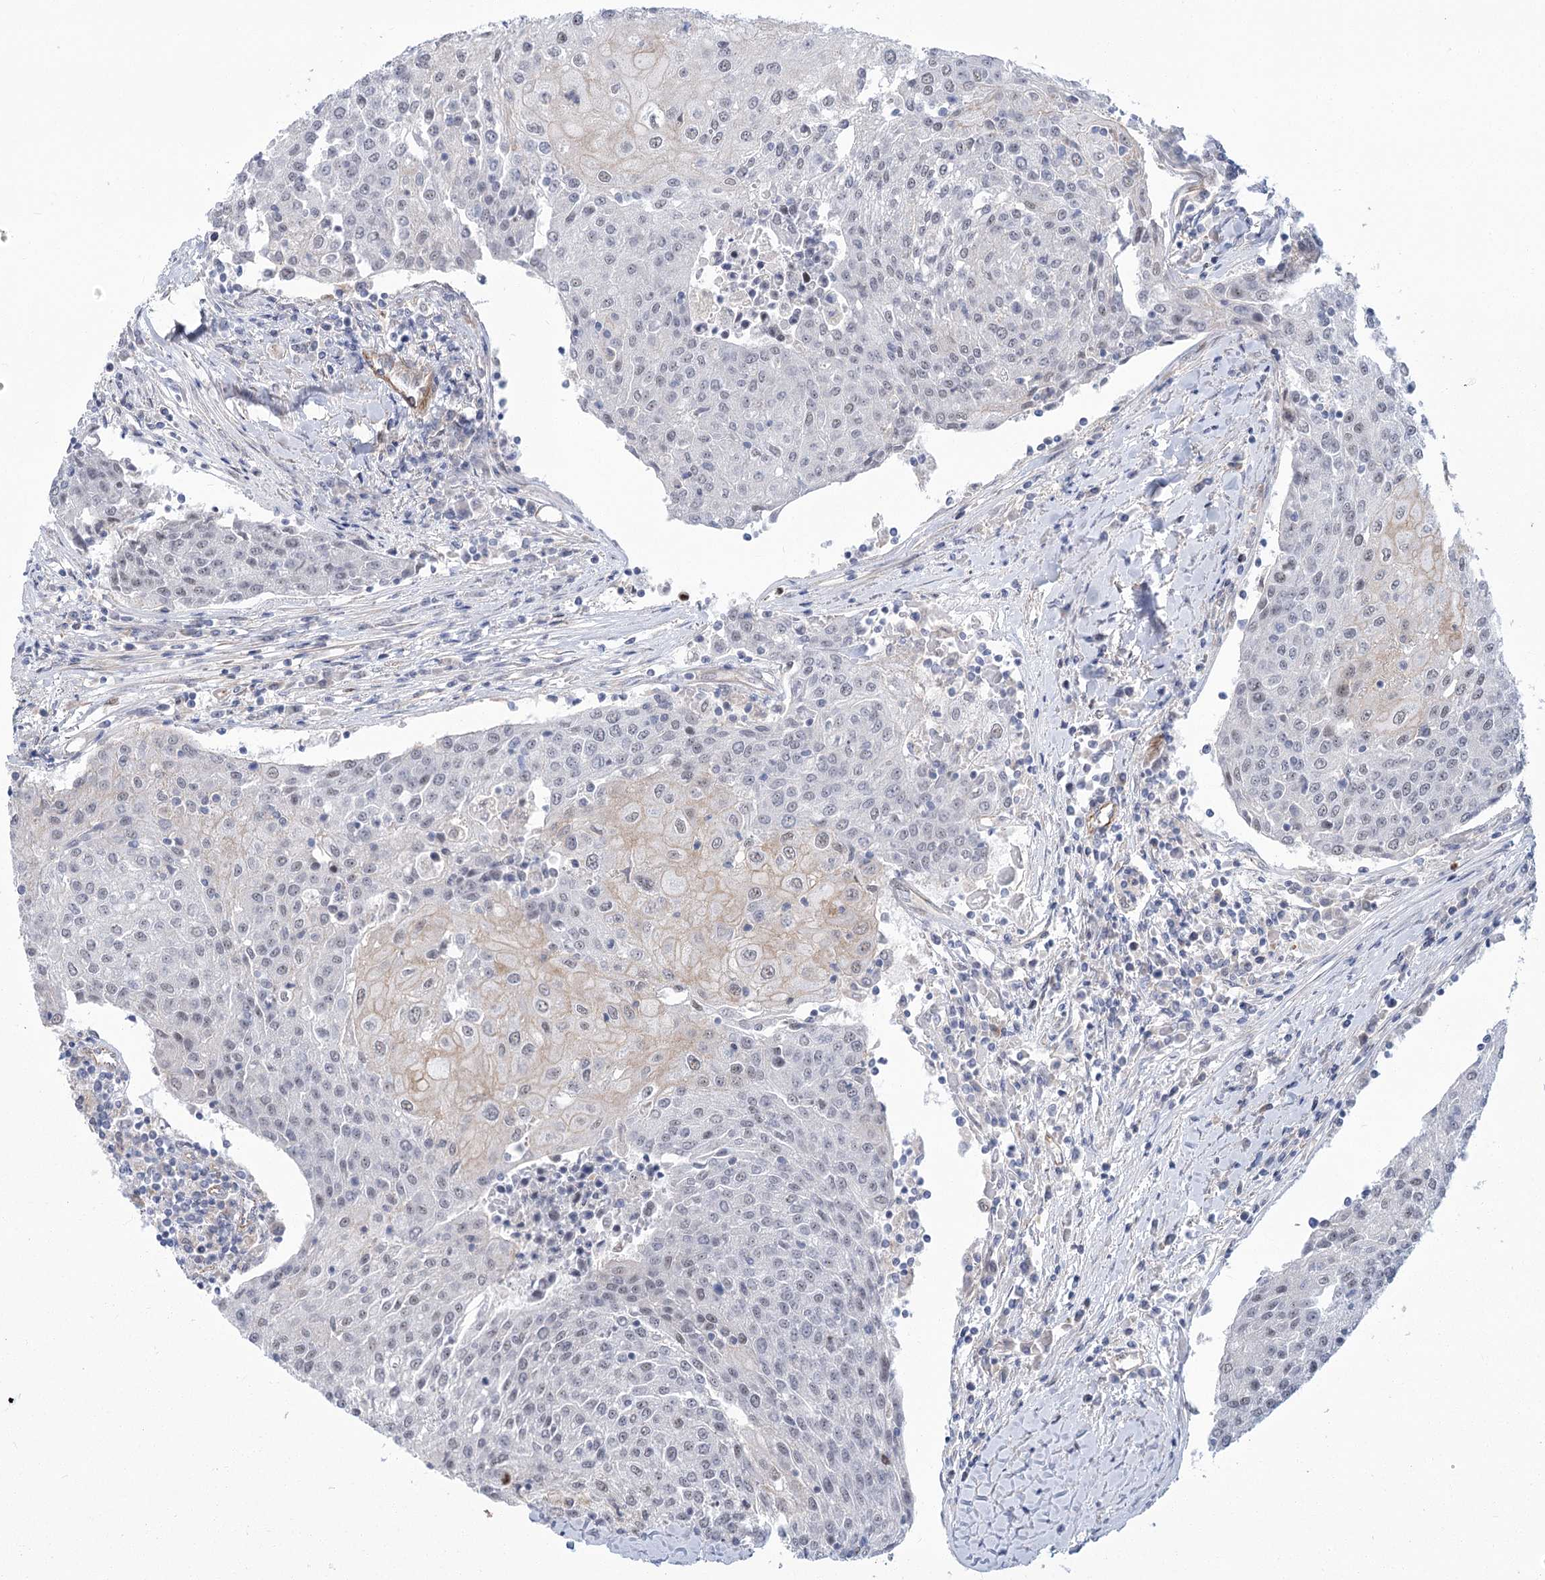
{"staining": {"intensity": "negative", "quantity": "none", "location": "none"}, "tissue": "urothelial cancer", "cell_type": "Tumor cells", "image_type": "cancer", "snomed": [{"axis": "morphology", "description": "Urothelial carcinoma, High grade"}, {"axis": "topography", "description": "Urinary bladder"}], "caption": "This is an immunohistochemistry (IHC) histopathology image of urothelial cancer. There is no expression in tumor cells.", "gene": "THAP6", "patient": {"sex": "female", "age": 85}}